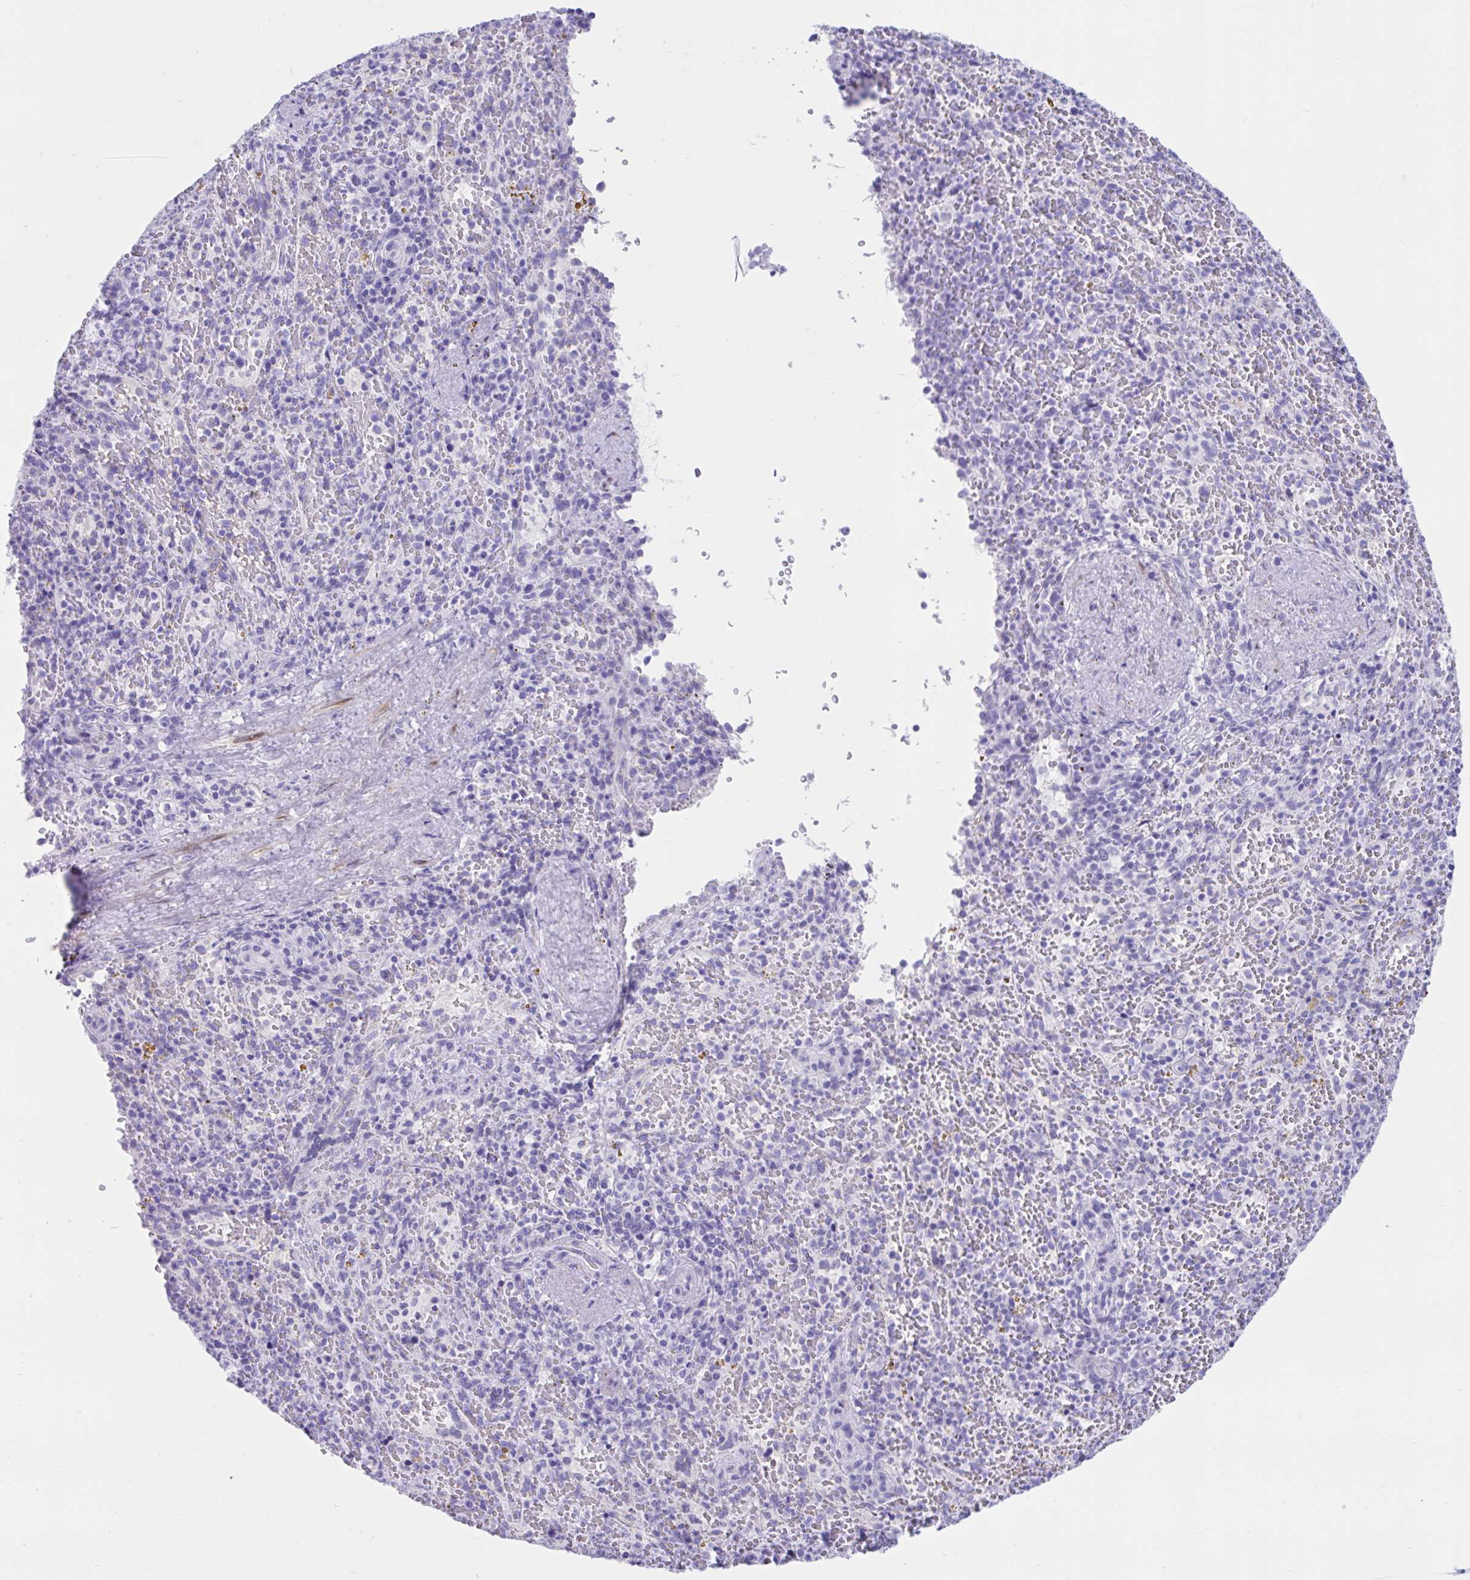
{"staining": {"intensity": "negative", "quantity": "none", "location": "none"}, "tissue": "spleen", "cell_type": "Cells in red pulp", "image_type": "normal", "snomed": [{"axis": "morphology", "description": "Normal tissue, NOS"}, {"axis": "topography", "description": "Spleen"}], "caption": "Spleen was stained to show a protein in brown. There is no significant staining in cells in red pulp. (Stains: DAB (3,3'-diaminobenzidine) immunohistochemistry (IHC) with hematoxylin counter stain, Microscopy: brightfield microscopy at high magnification).", "gene": "TMEM35A", "patient": {"sex": "female", "age": 50}}